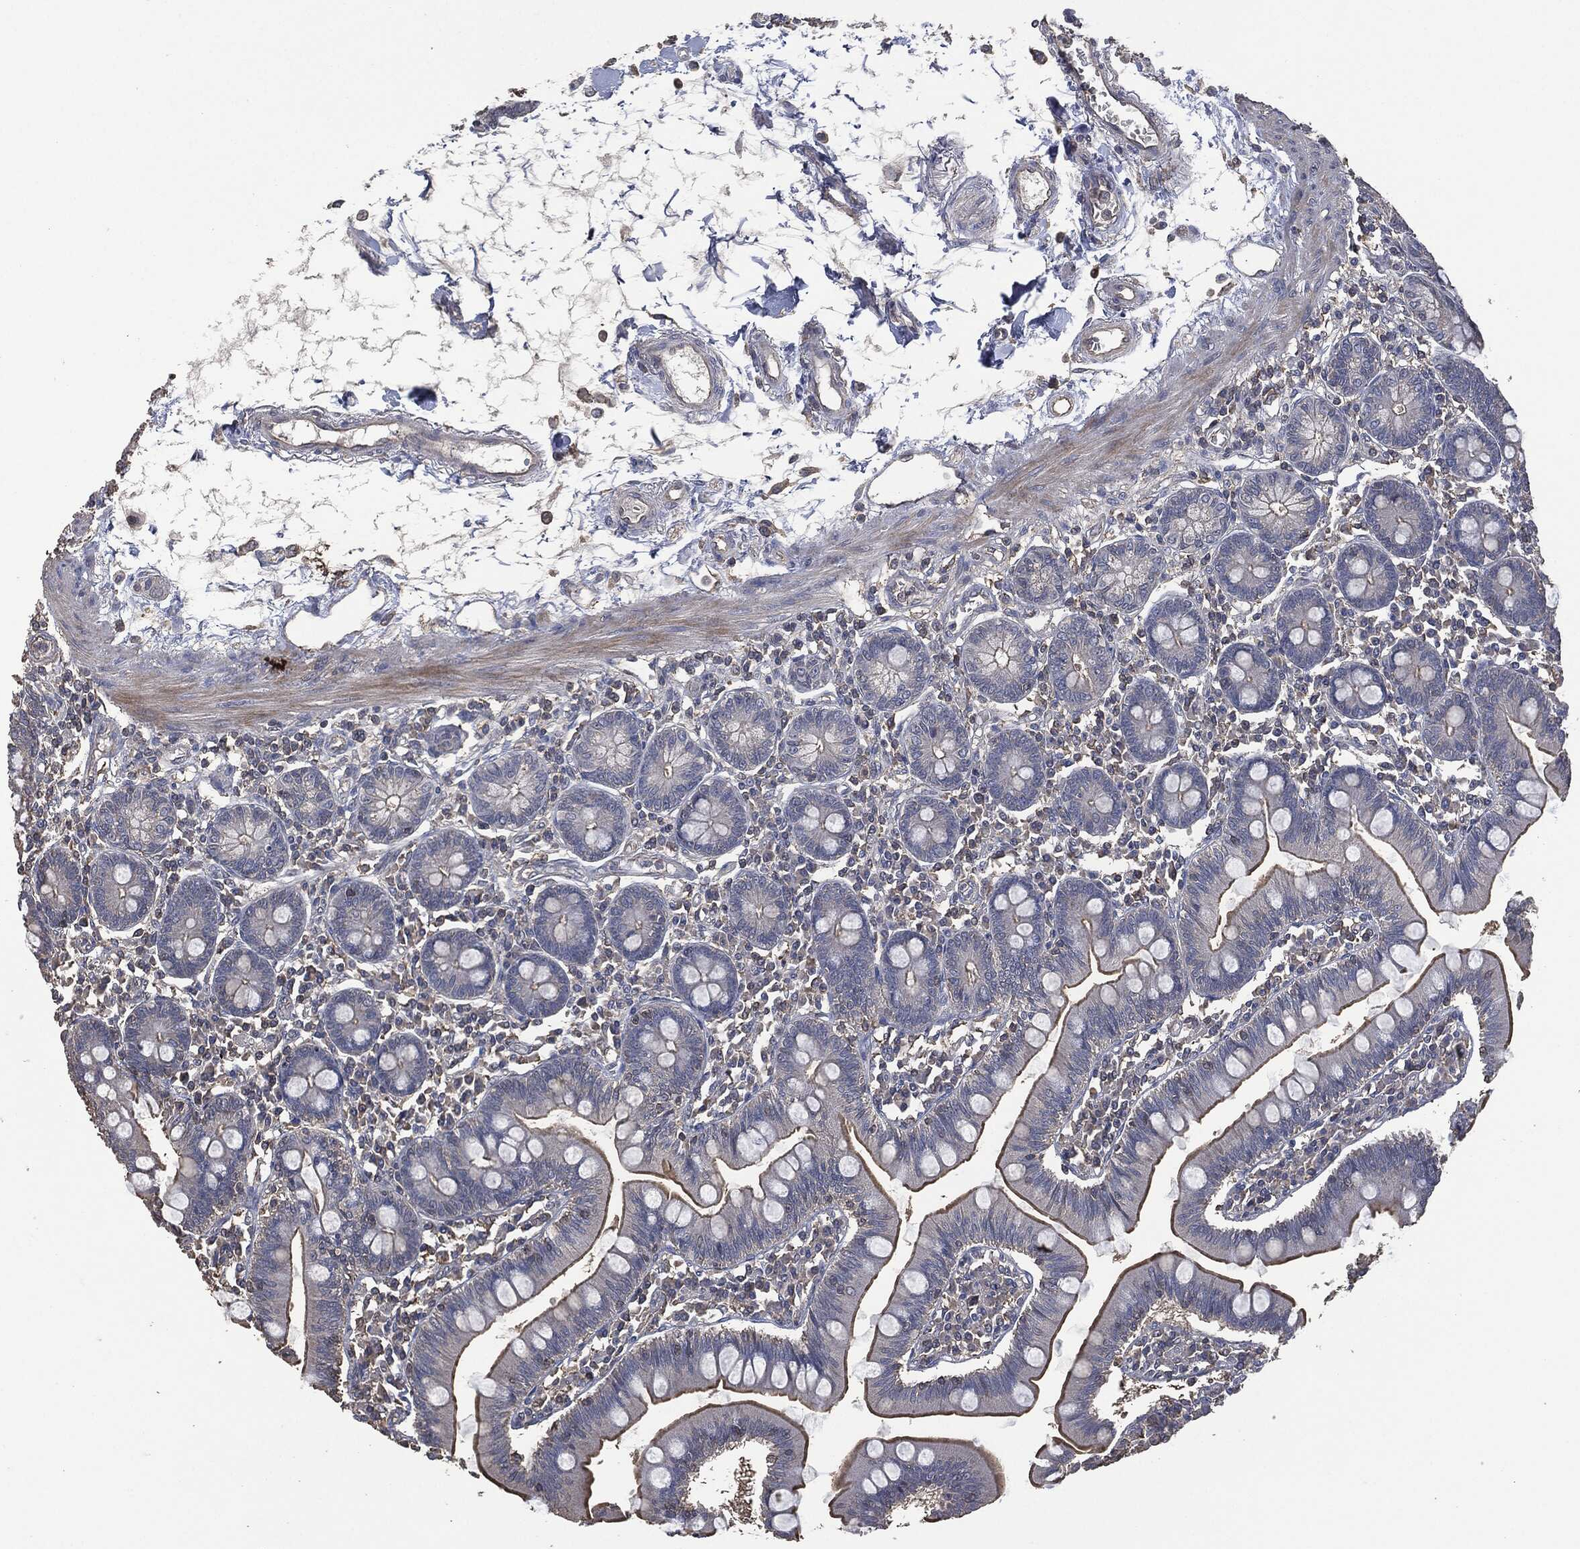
{"staining": {"intensity": "strong", "quantity": "25%-75%", "location": "cytoplasmic/membranous"}, "tissue": "small intestine", "cell_type": "Glandular cells", "image_type": "normal", "snomed": [{"axis": "morphology", "description": "Normal tissue, NOS"}, {"axis": "topography", "description": "Small intestine"}], "caption": "A high-resolution image shows immunohistochemistry staining of benign small intestine, which reveals strong cytoplasmic/membranous staining in about 25%-75% of glandular cells. Nuclei are stained in blue.", "gene": "MSLN", "patient": {"sex": "male", "age": 88}}